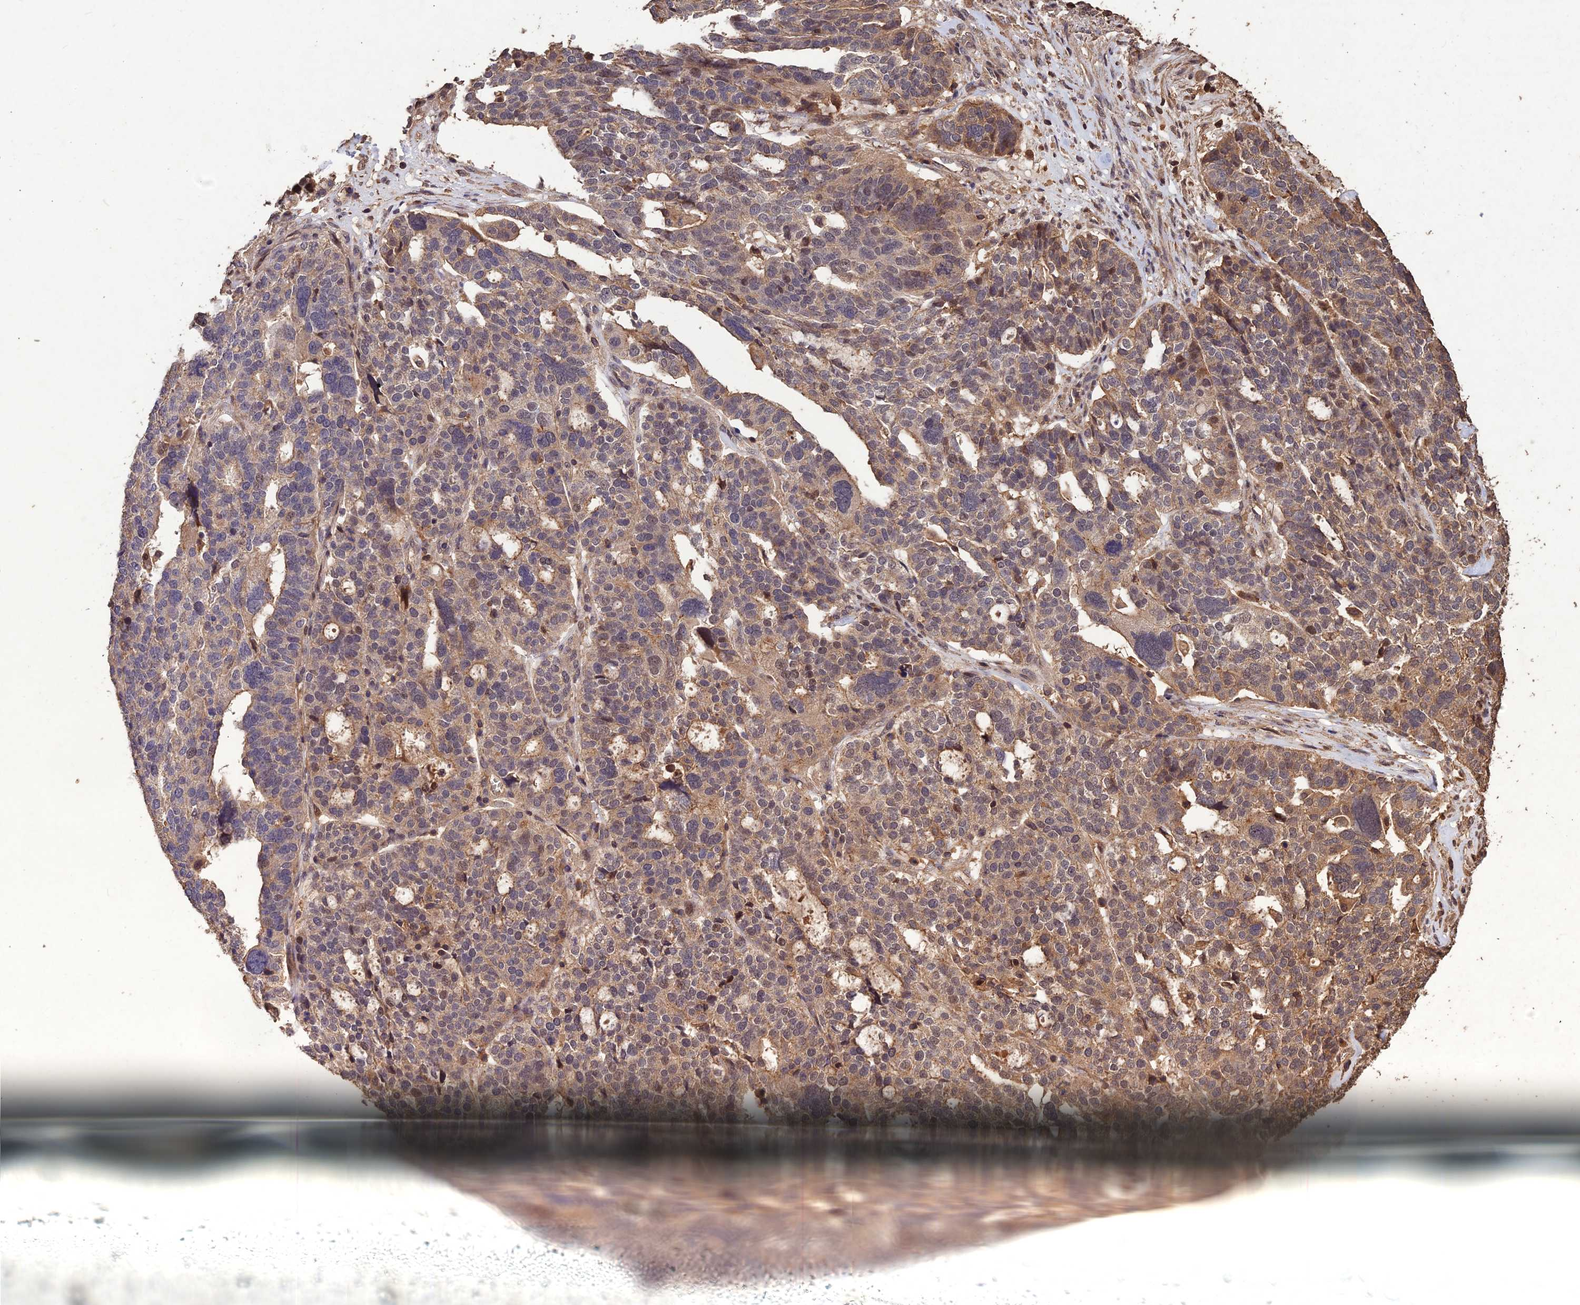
{"staining": {"intensity": "moderate", "quantity": "<25%", "location": "cytoplasmic/membranous,nuclear"}, "tissue": "ovarian cancer", "cell_type": "Tumor cells", "image_type": "cancer", "snomed": [{"axis": "morphology", "description": "Cystadenocarcinoma, serous, NOS"}, {"axis": "topography", "description": "Ovary"}], "caption": "Human ovarian cancer stained for a protein (brown) reveals moderate cytoplasmic/membranous and nuclear positive staining in approximately <25% of tumor cells.", "gene": "SYMPK", "patient": {"sex": "female", "age": 59}}